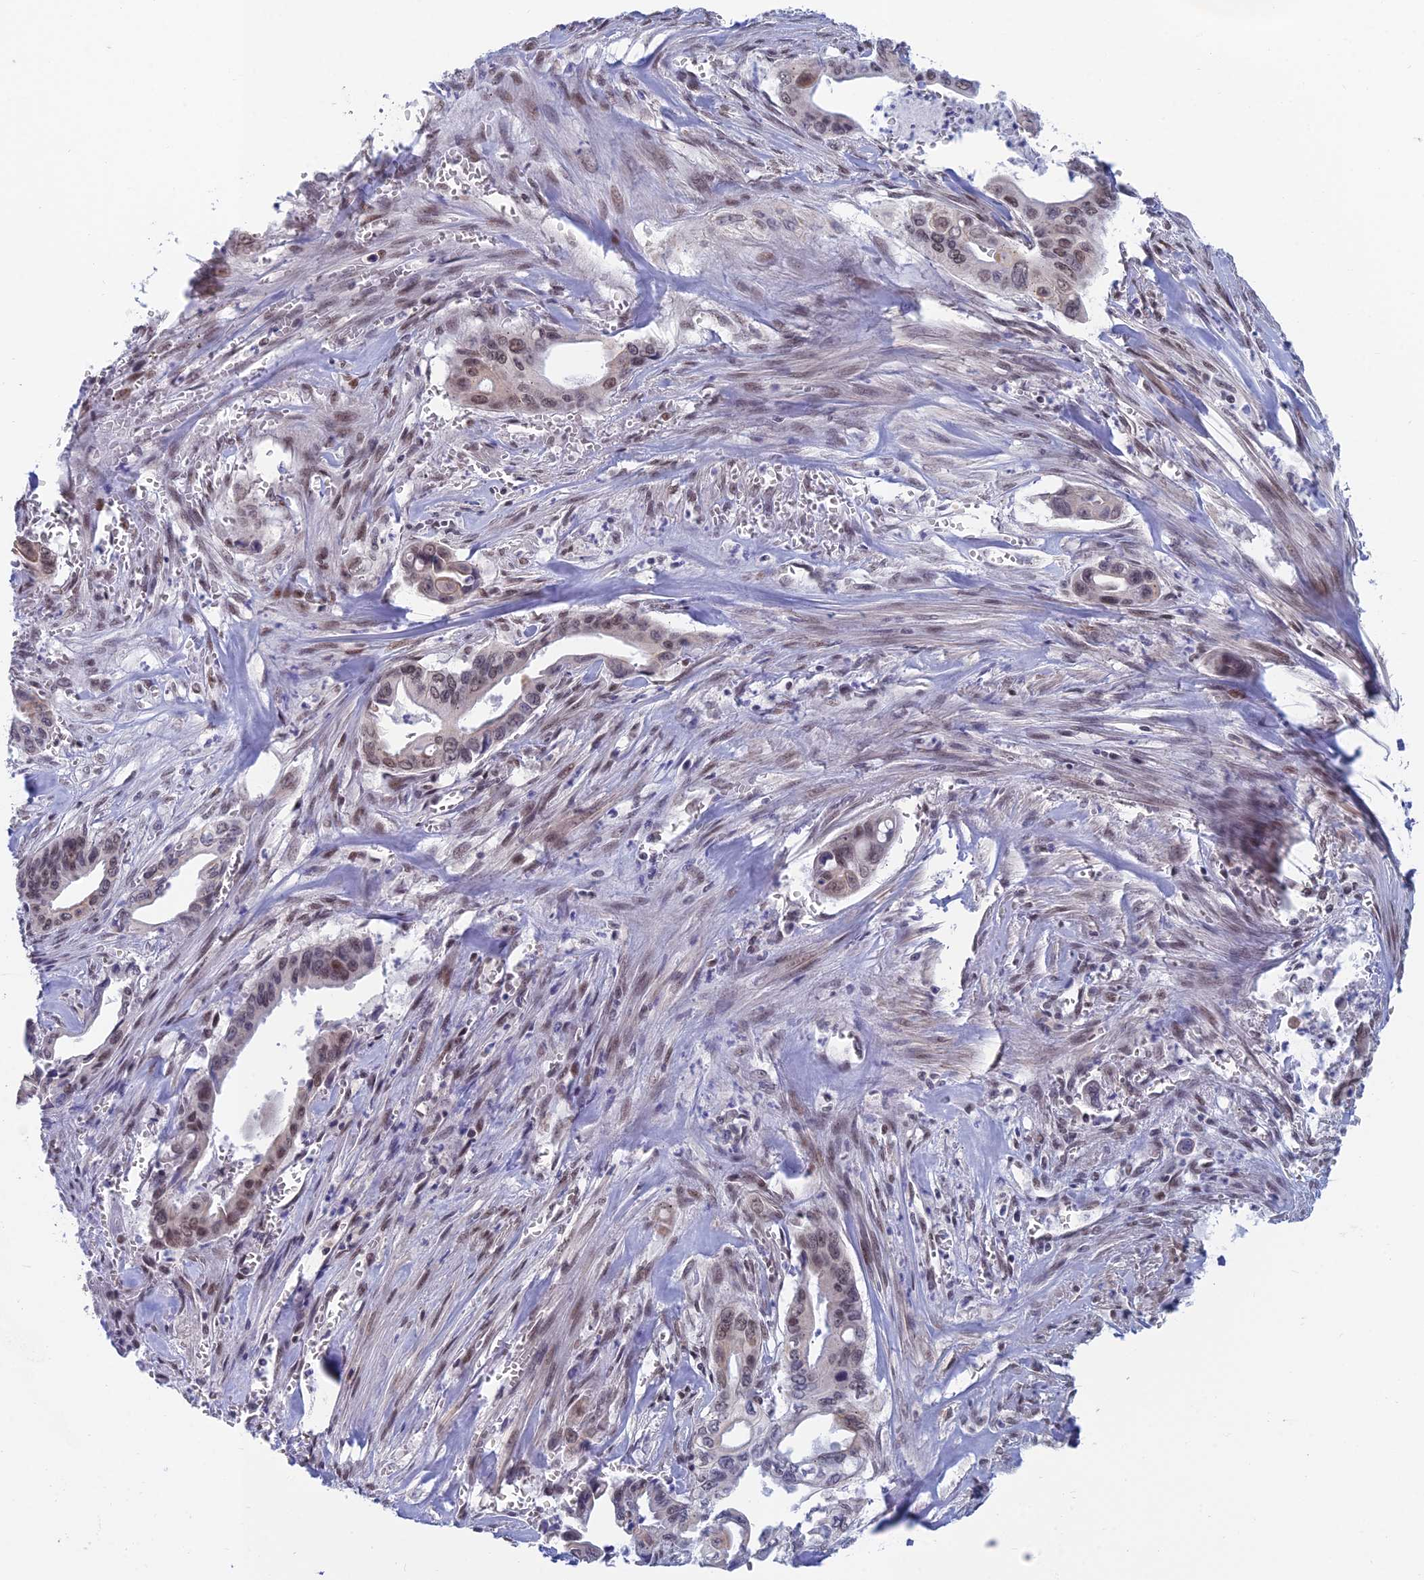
{"staining": {"intensity": "moderate", "quantity": "25%-75%", "location": "nuclear"}, "tissue": "pancreatic cancer", "cell_type": "Tumor cells", "image_type": "cancer", "snomed": [{"axis": "morphology", "description": "Adenocarcinoma, NOS"}, {"axis": "topography", "description": "Pancreas"}], "caption": "This histopathology image reveals immunohistochemistry (IHC) staining of pancreatic adenocarcinoma, with medium moderate nuclear positivity in about 25%-75% of tumor cells.", "gene": "NABP2", "patient": {"sex": "male", "age": 59}}